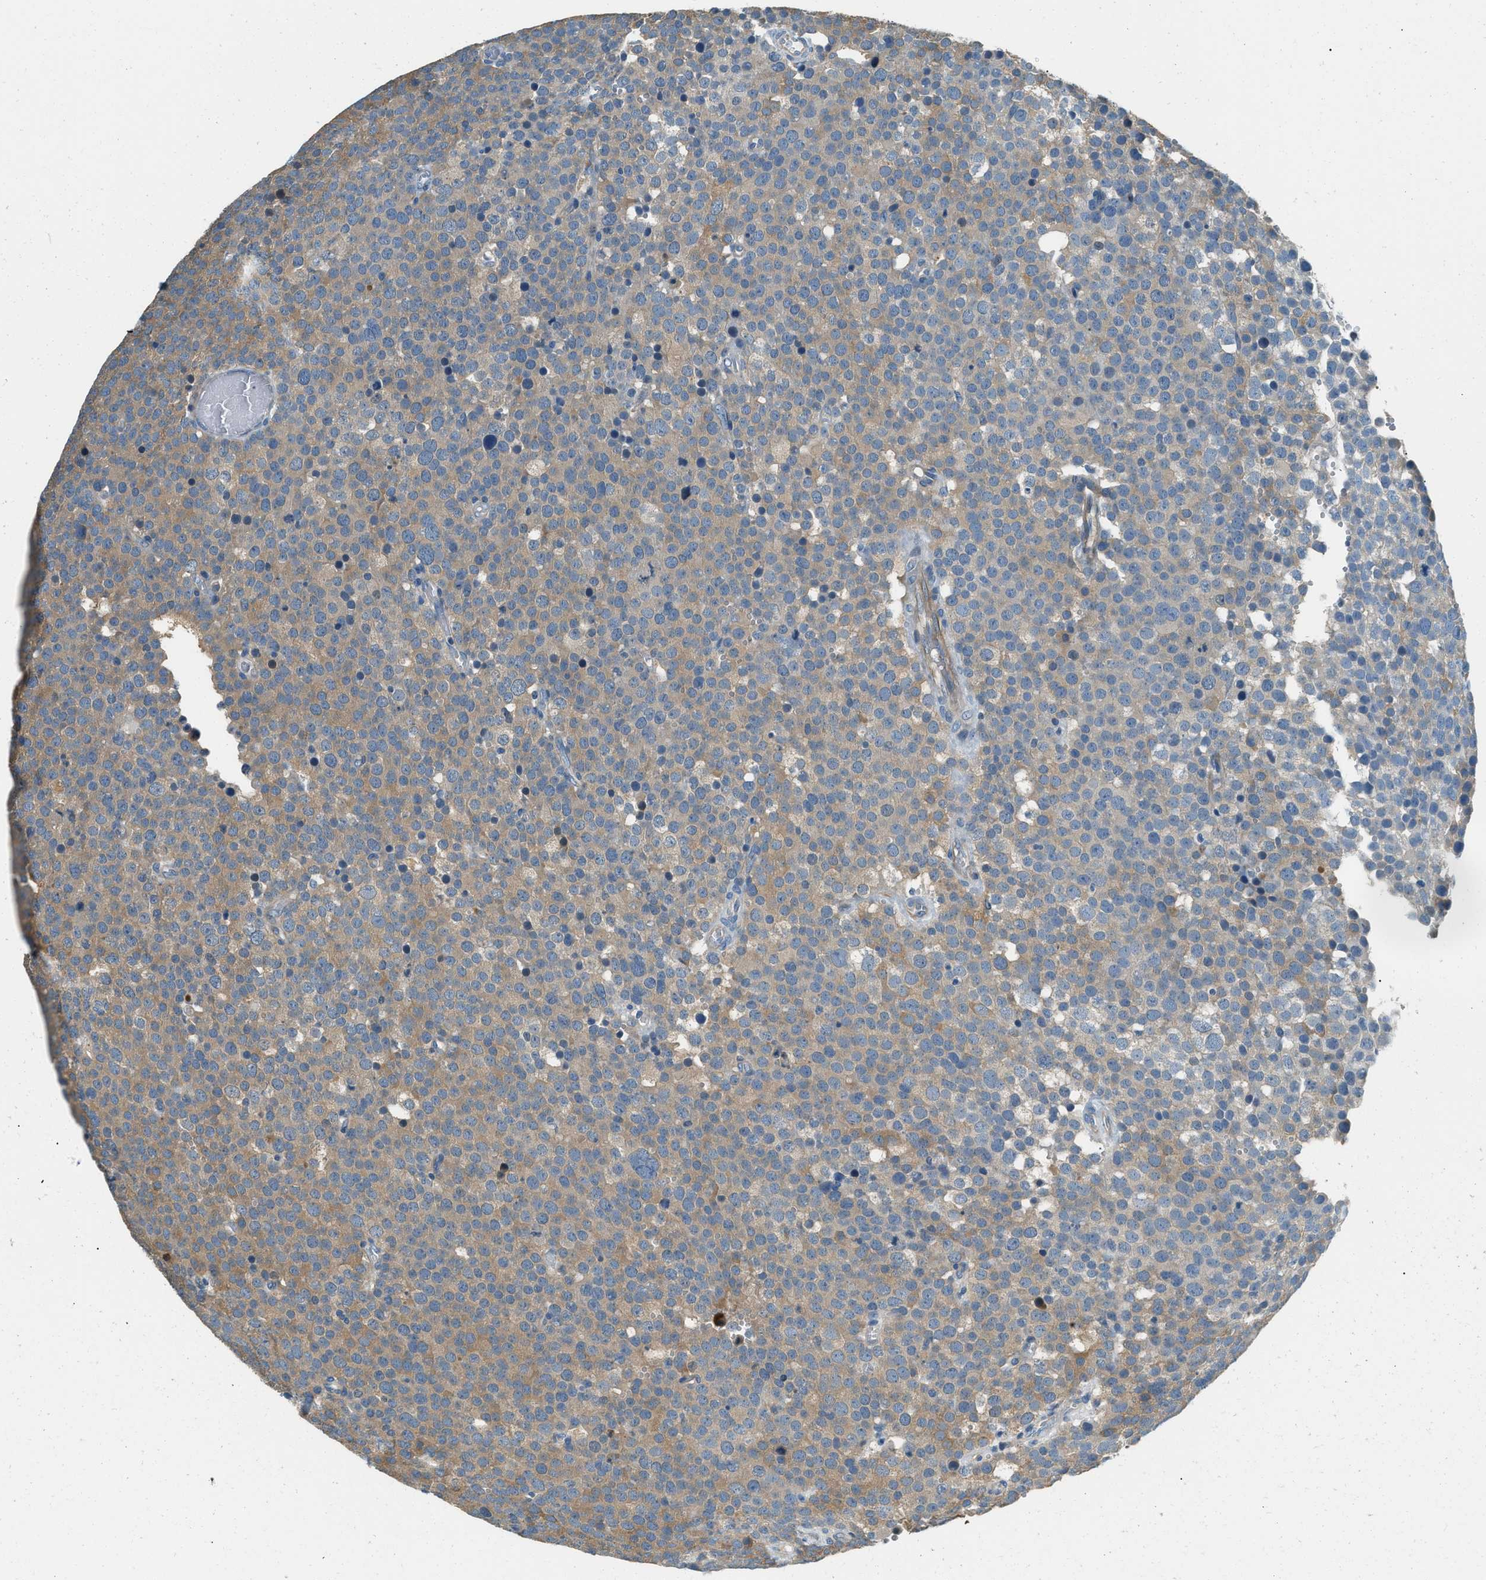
{"staining": {"intensity": "moderate", "quantity": "25%-75%", "location": "cytoplasmic/membranous"}, "tissue": "testis cancer", "cell_type": "Tumor cells", "image_type": "cancer", "snomed": [{"axis": "morphology", "description": "Normal tissue, NOS"}, {"axis": "morphology", "description": "Seminoma, NOS"}, {"axis": "topography", "description": "Testis"}], "caption": "Immunohistochemistry of human seminoma (testis) shows medium levels of moderate cytoplasmic/membranous staining in about 25%-75% of tumor cells.", "gene": "ZNF367", "patient": {"sex": "male", "age": 71}}